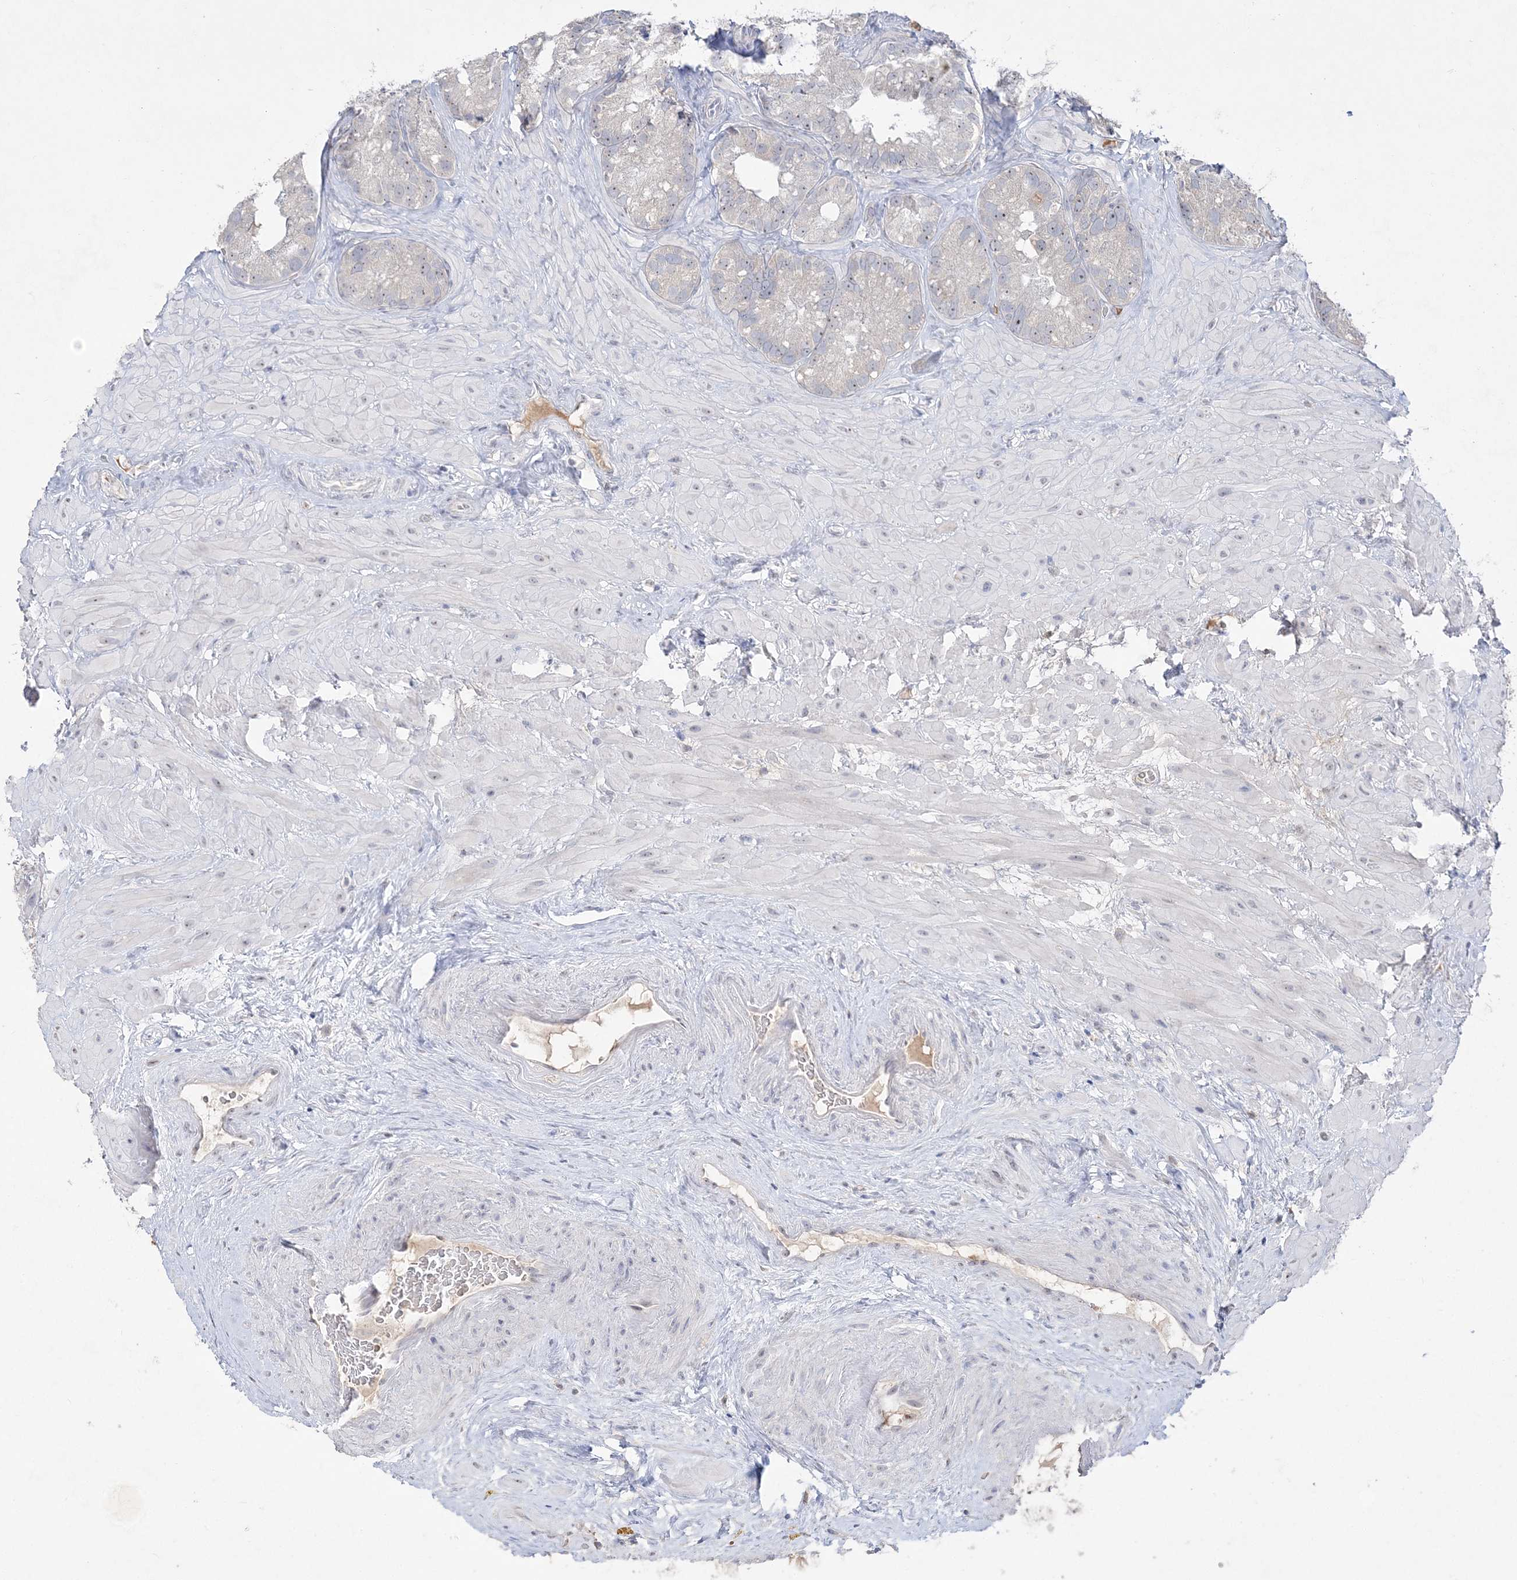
{"staining": {"intensity": "weak", "quantity": "<25%", "location": "nuclear"}, "tissue": "seminal vesicle", "cell_type": "Glandular cells", "image_type": "normal", "snomed": [{"axis": "morphology", "description": "Normal tissue, NOS"}, {"axis": "topography", "description": "Prostate"}, {"axis": "topography", "description": "Seminal veicle"}], "caption": "Immunohistochemistry photomicrograph of benign seminal vesicle: human seminal vesicle stained with DAB (3,3'-diaminobenzidine) demonstrates no significant protein expression in glandular cells.", "gene": "NOP16", "patient": {"sex": "male", "age": 68}}